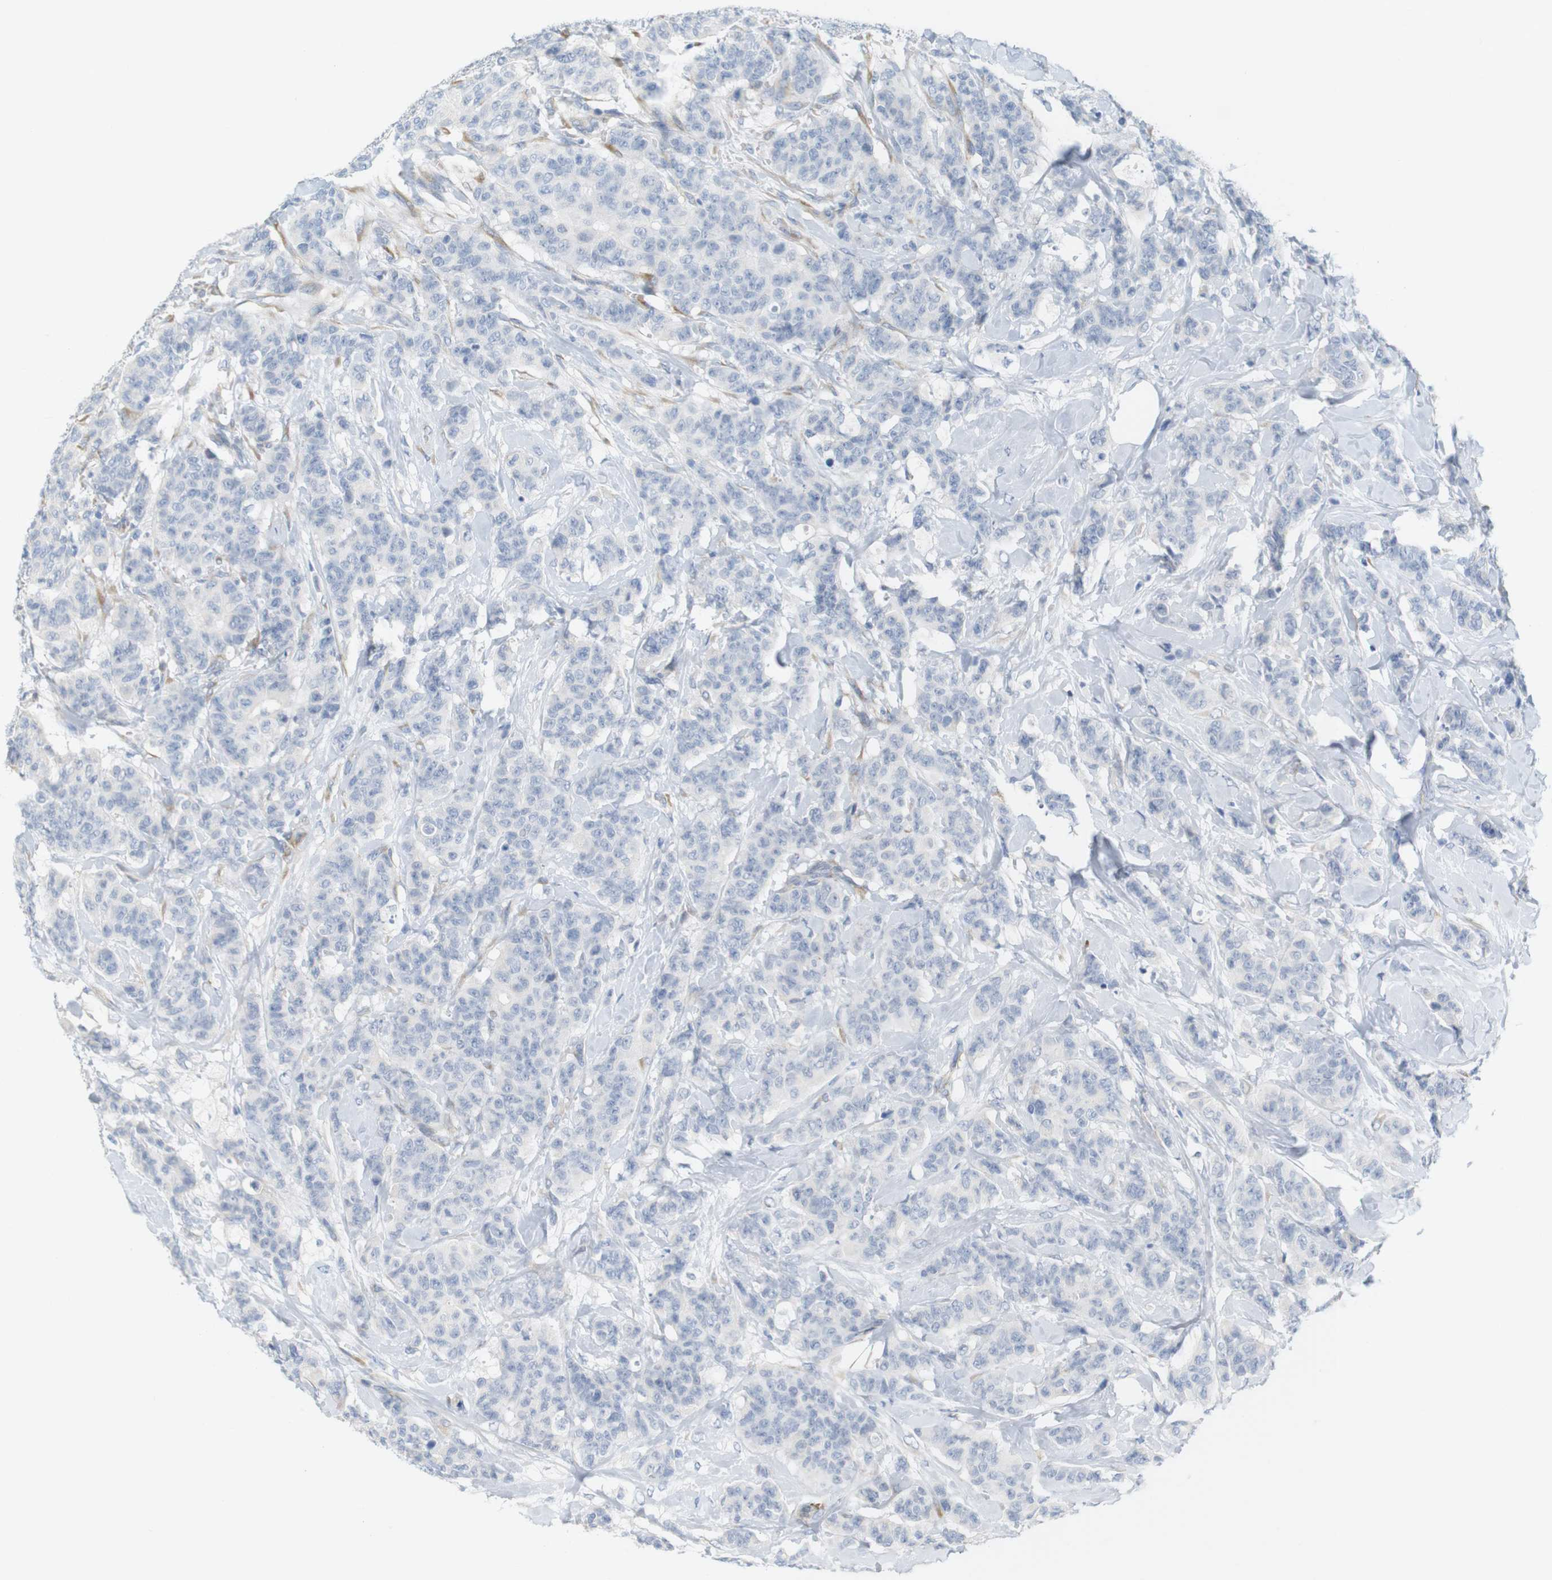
{"staining": {"intensity": "negative", "quantity": "none", "location": "none"}, "tissue": "breast cancer", "cell_type": "Tumor cells", "image_type": "cancer", "snomed": [{"axis": "morphology", "description": "Normal tissue, NOS"}, {"axis": "morphology", "description": "Duct carcinoma"}, {"axis": "topography", "description": "Breast"}], "caption": "DAB immunohistochemical staining of human breast invasive ductal carcinoma demonstrates no significant positivity in tumor cells.", "gene": "RGS9", "patient": {"sex": "female", "age": 40}}